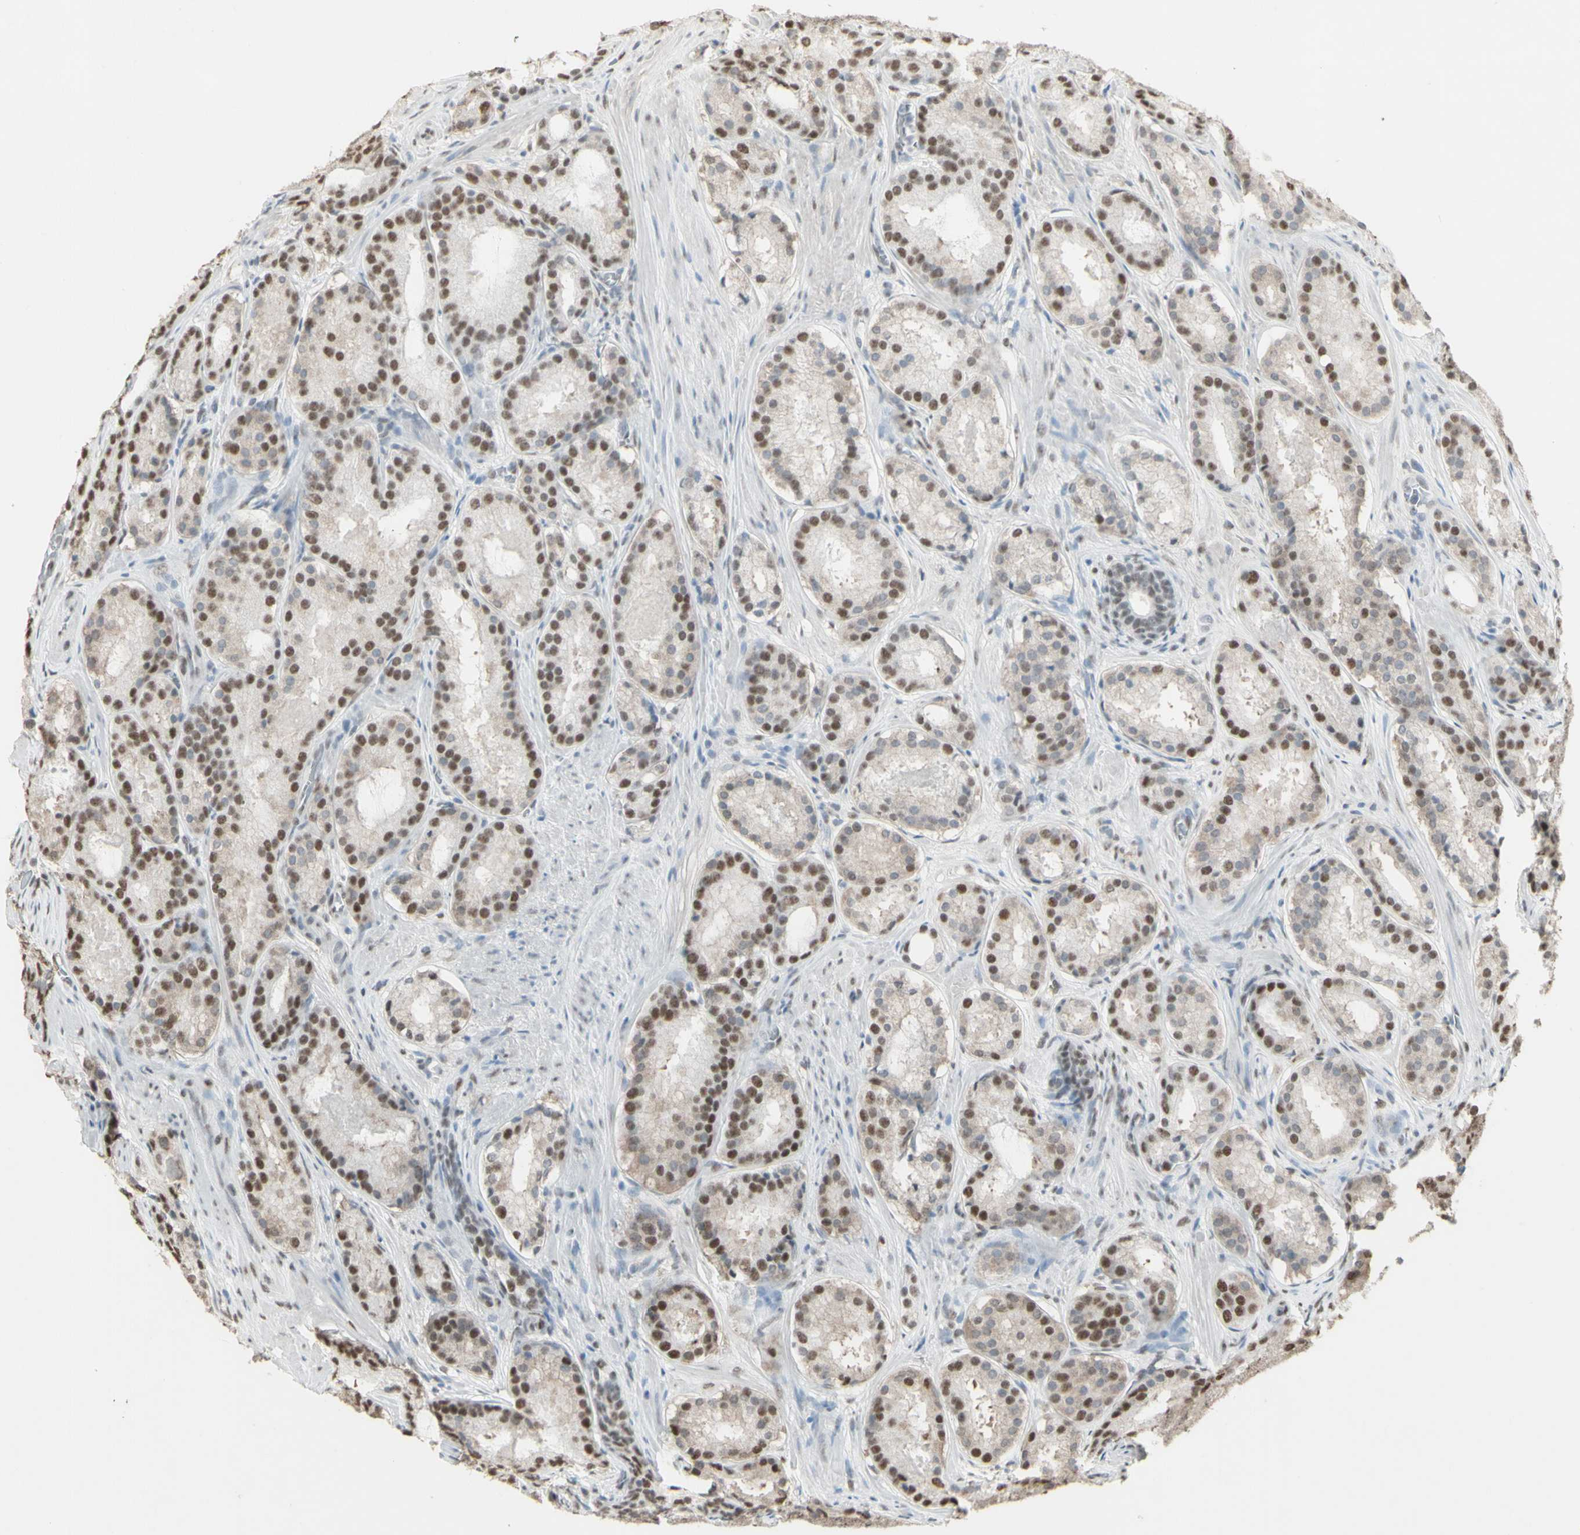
{"staining": {"intensity": "moderate", "quantity": ">75%", "location": "nuclear"}, "tissue": "prostate cancer", "cell_type": "Tumor cells", "image_type": "cancer", "snomed": [{"axis": "morphology", "description": "Adenocarcinoma, Low grade"}, {"axis": "topography", "description": "Prostate"}], "caption": "A high-resolution image shows immunohistochemistry (IHC) staining of prostate cancer, which exhibits moderate nuclear expression in about >75% of tumor cells.", "gene": "TRIM28", "patient": {"sex": "male", "age": 69}}